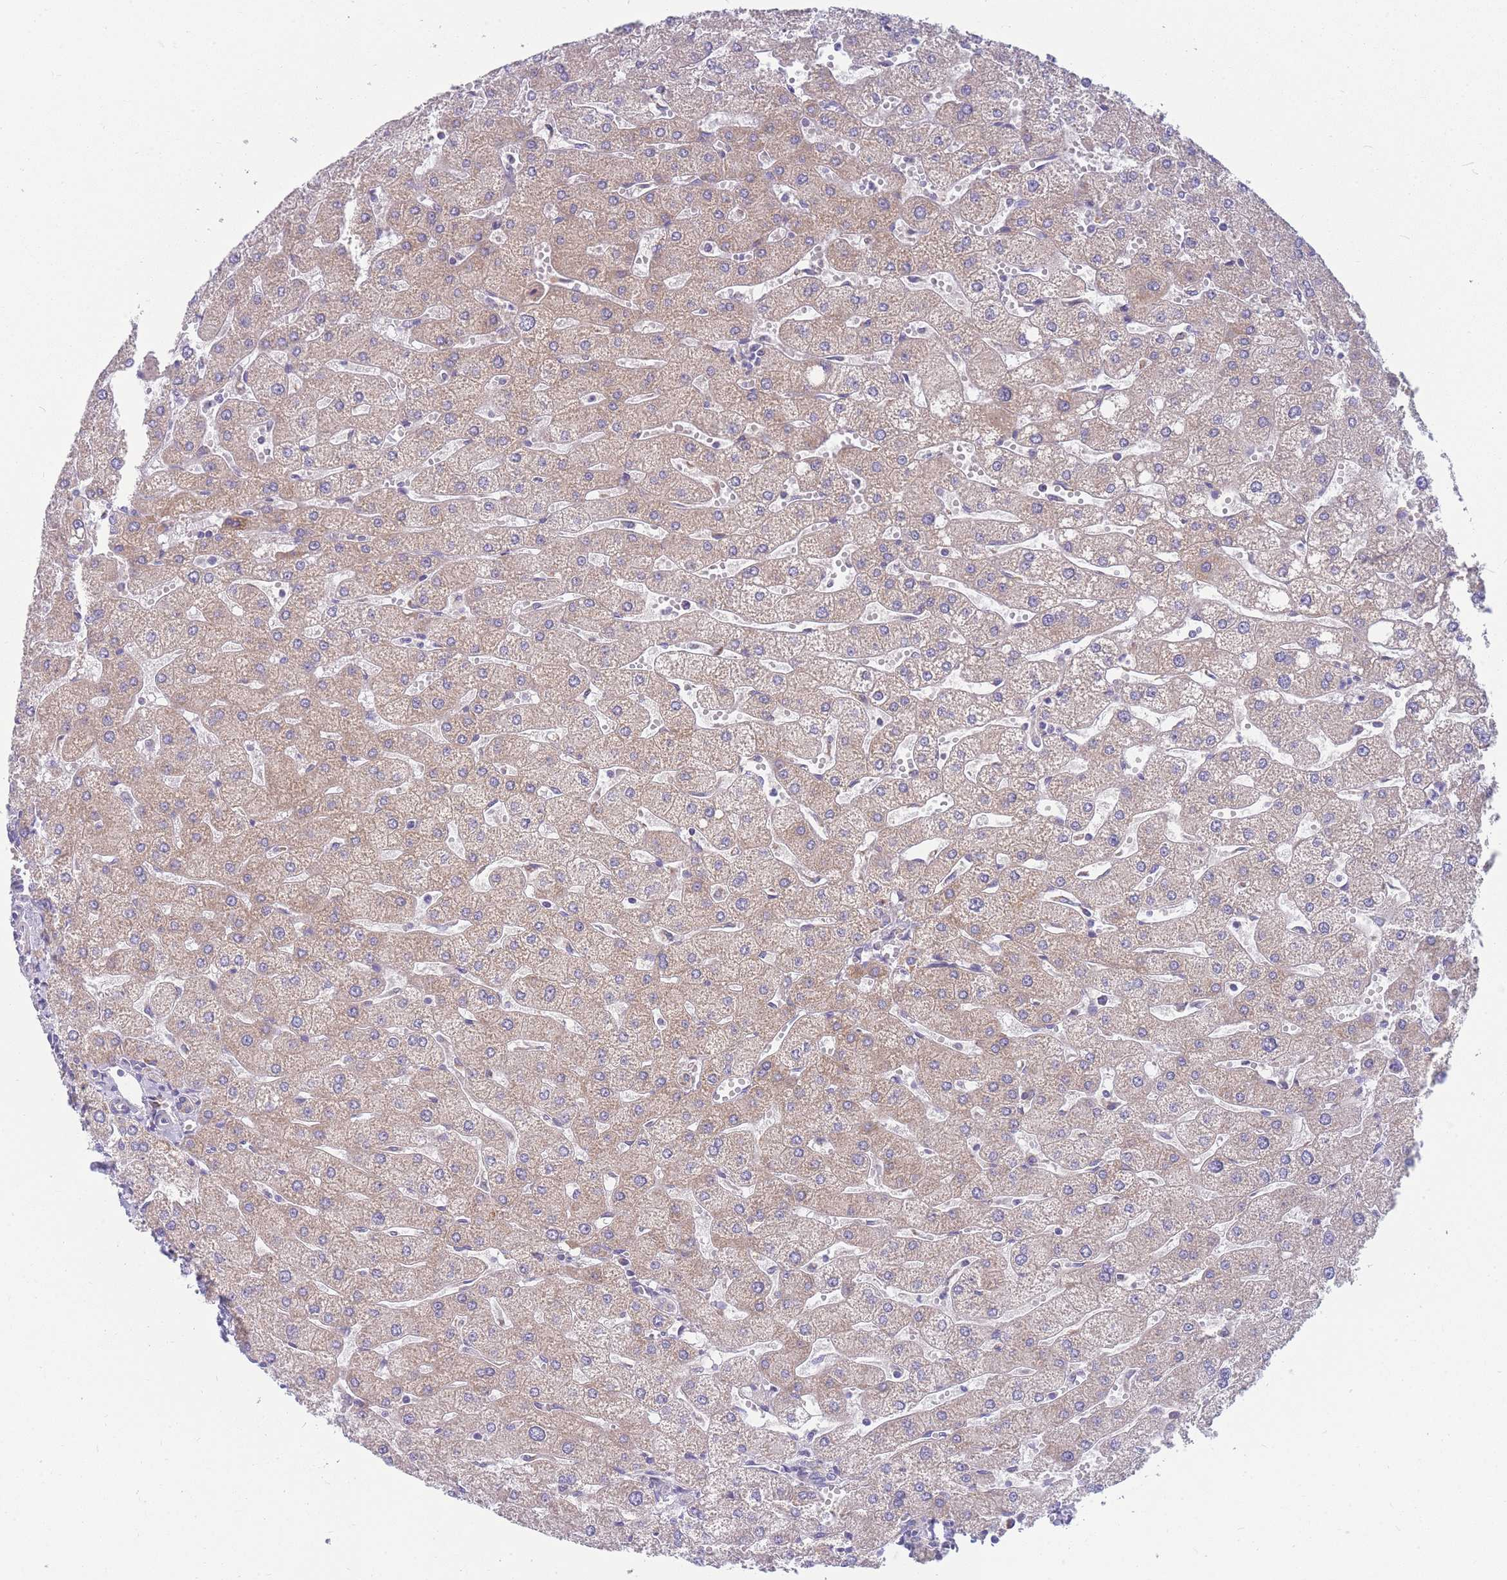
{"staining": {"intensity": "negative", "quantity": "none", "location": "none"}, "tissue": "liver", "cell_type": "Cholangiocytes", "image_type": "normal", "snomed": [{"axis": "morphology", "description": "Normal tissue, NOS"}, {"axis": "topography", "description": "Liver"}], "caption": "Immunohistochemistry (IHC) image of normal liver: human liver stained with DAB reveals no significant protein positivity in cholangiocytes. (IHC, brightfield microscopy, high magnification).", "gene": "MRPS11", "patient": {"sex": "male", "age": 67}}